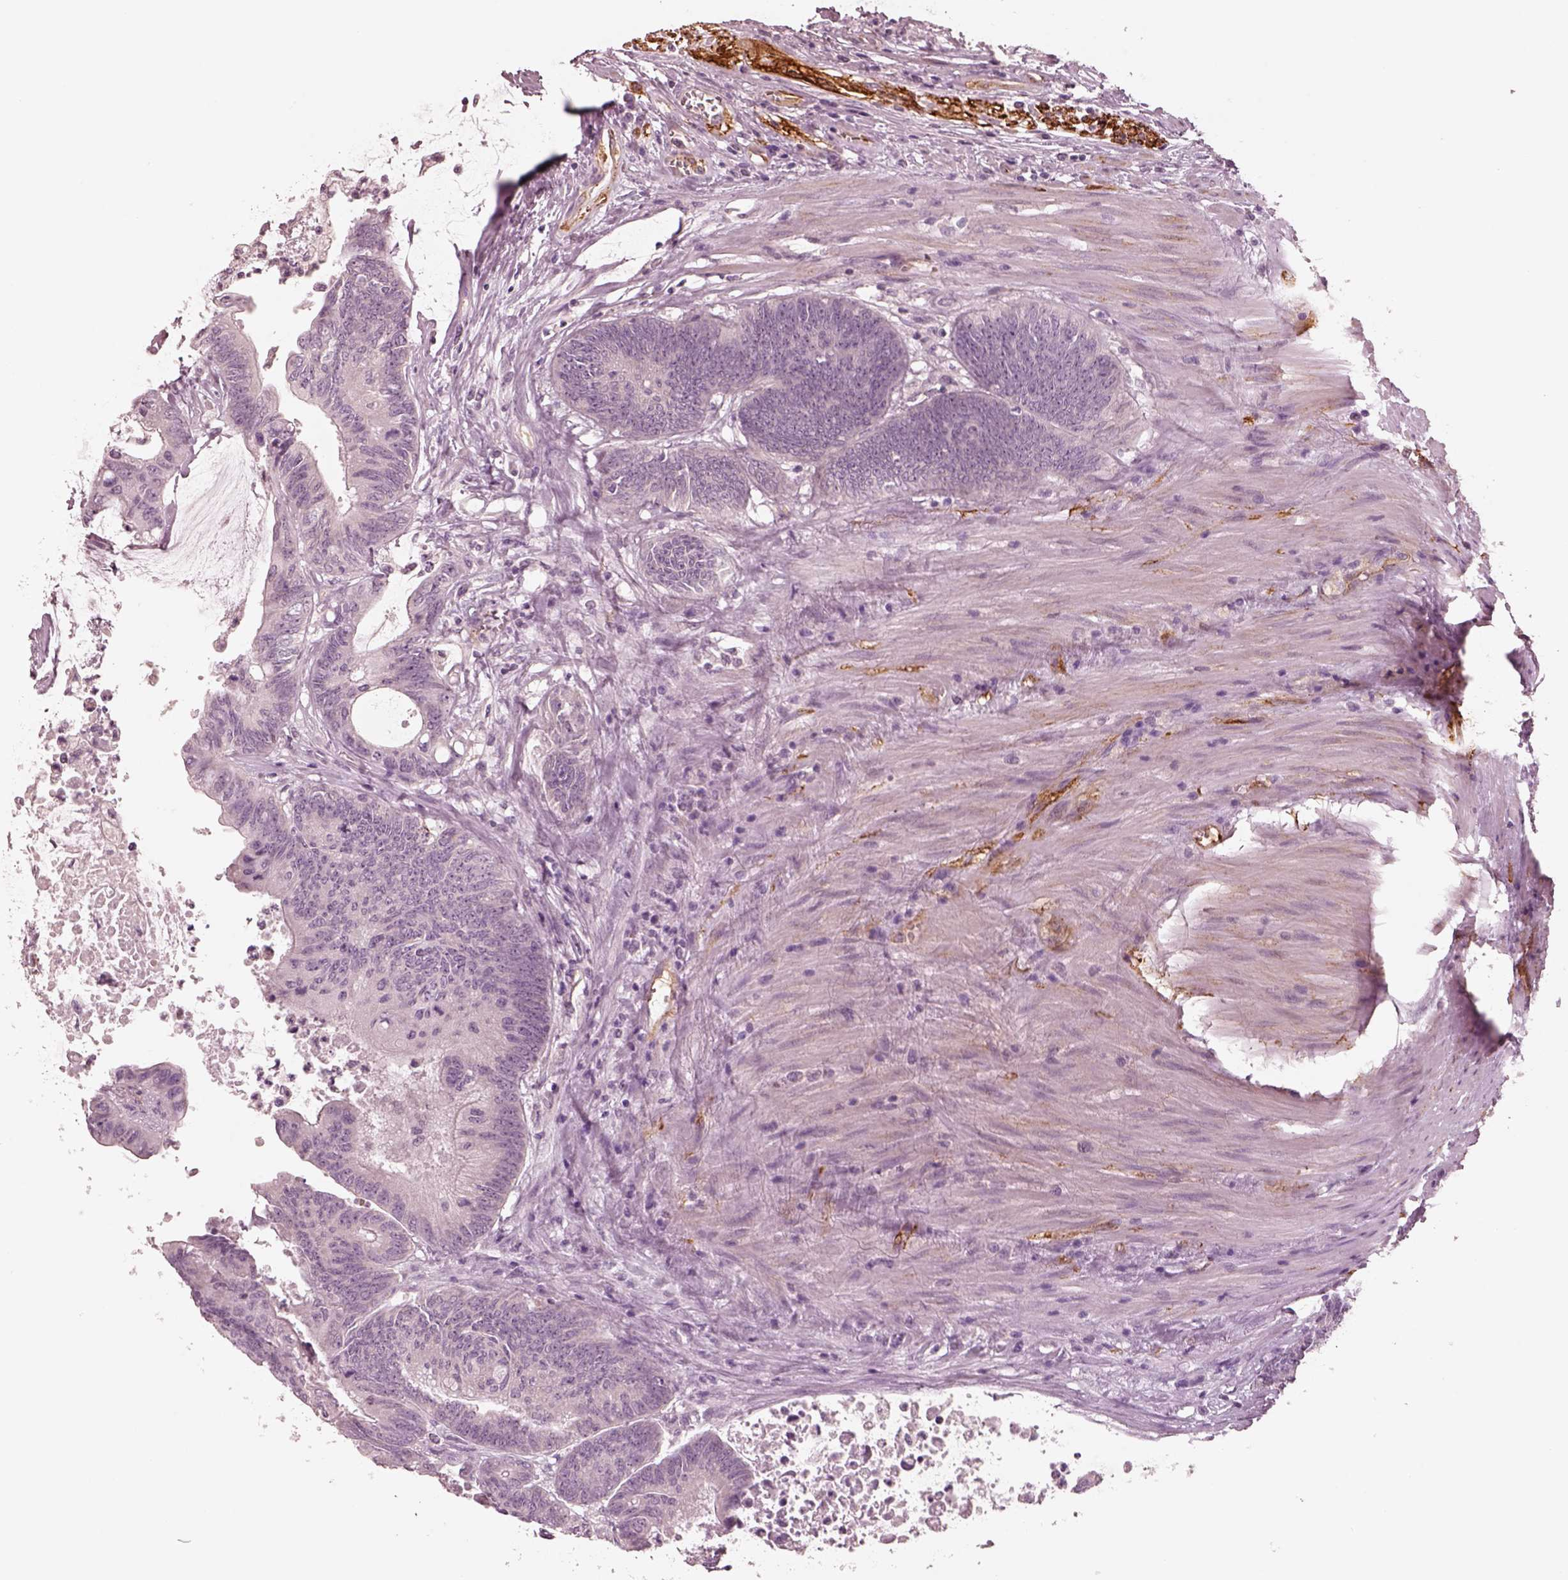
{"staining": {"intensity": "negative", "quantity": "none", "location": "none"}, "tissue": "colorectal cancer", "cell_type": "Tumor cells", "image_type": "cancer", "snomed": [{"axis": "morphology", "description": "Adenocarcinoma, NOS"}, {"axis": "topography", "description": "Rectum"}], "caption": "Image shows no protein expression in tumor cells of colorectal cancer tissue.", "gene": "DNAAF9", "patient": {"sex": "male", "age": 59}}